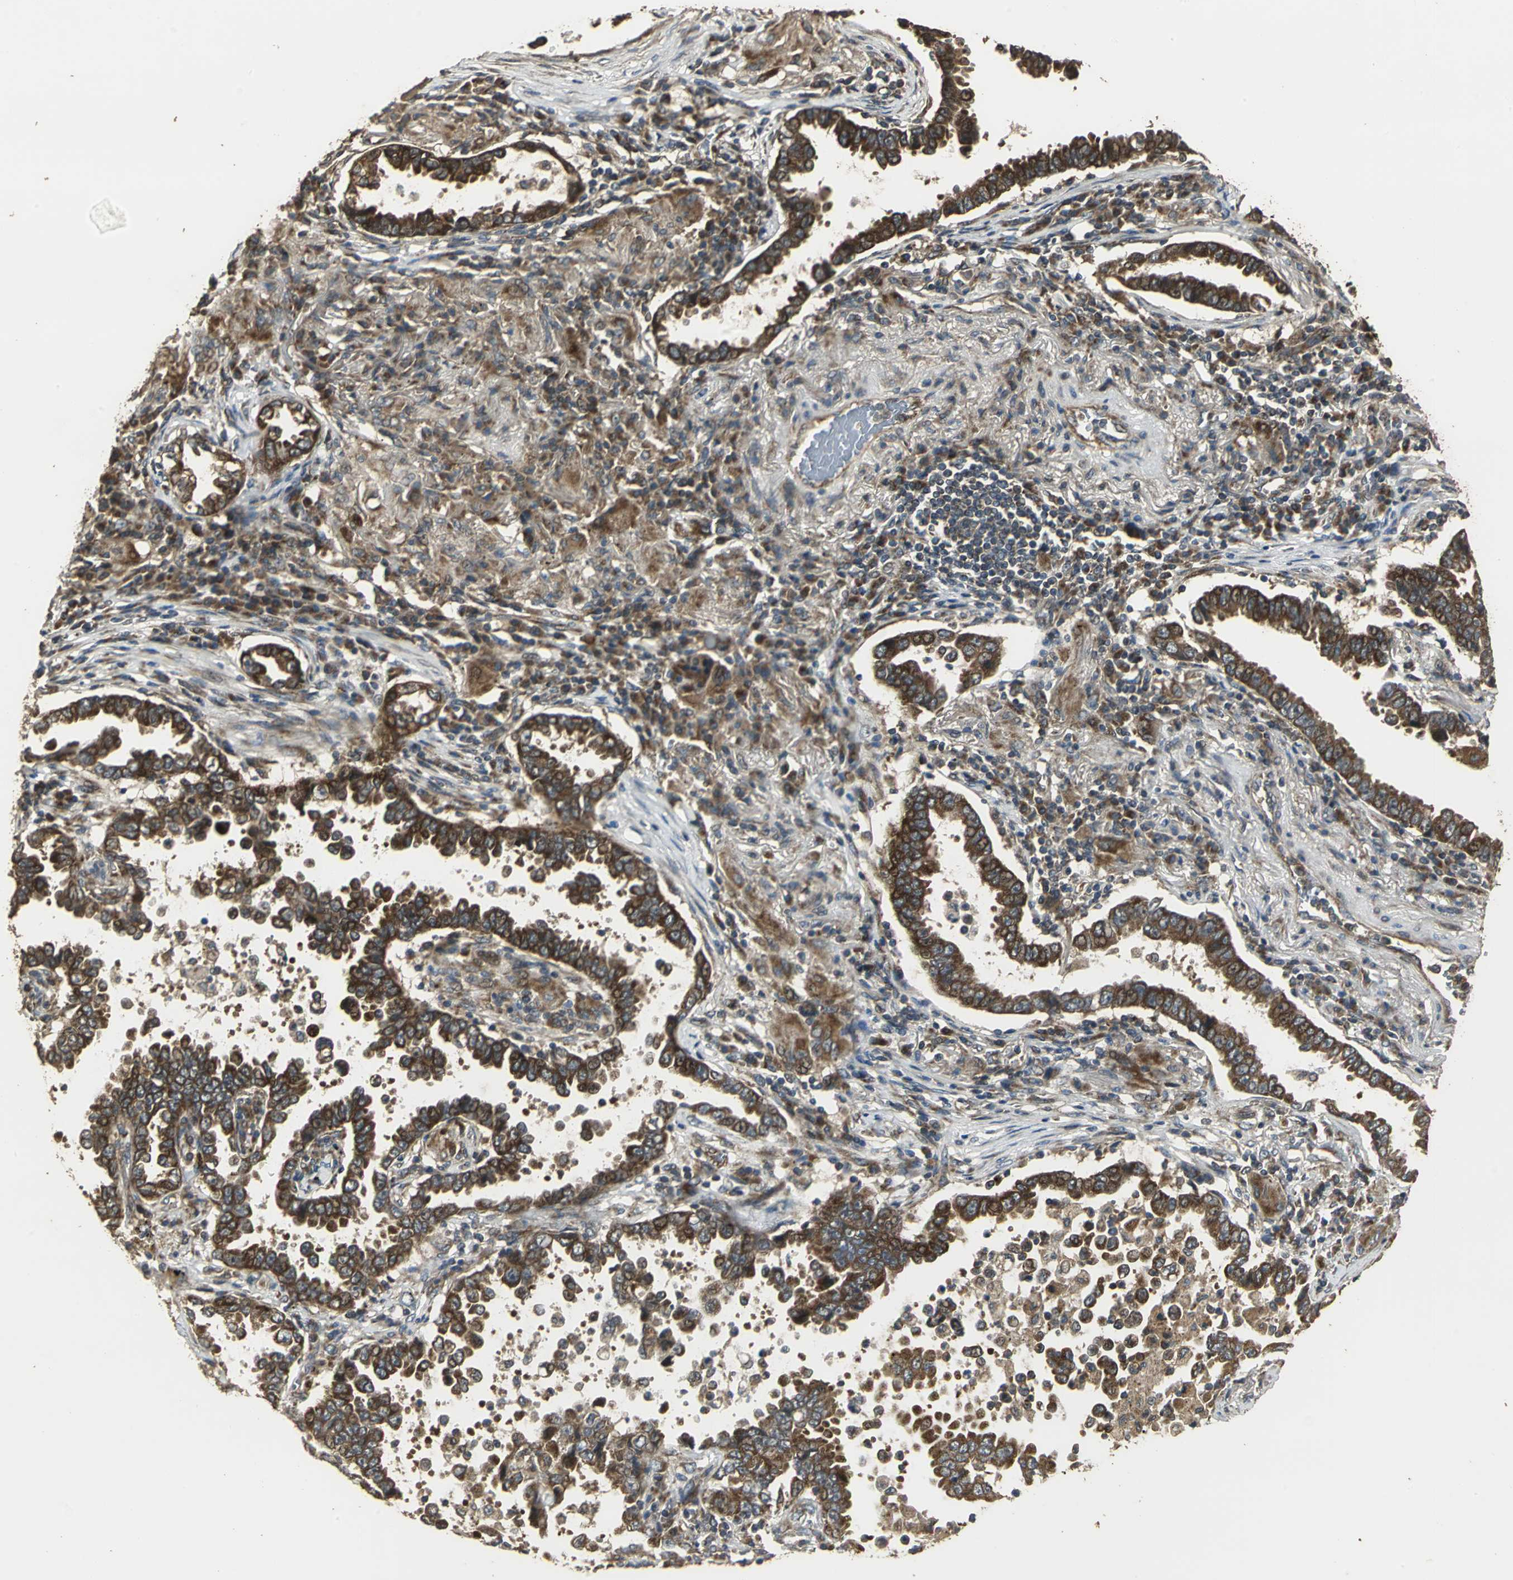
{"staining": {"intensity": "strong", "quantity": ">75%", "location": "cytoplasmic/membranous"}, "tissue": "lung cancer", "cell_type": "Tumor cells", "image_type": "cancer", "snomed": [{"axis": "morphology", "description": "Normal tissue, NOS"}, {"axis": "morphology", "description": "Inflammation, NOS"}, {"axis": "morphology", "description": "Adenocarcinoma, NOS"}, {"axis": "topography", "description": "Lung"}], "caption": "Adenocarcinoma (lung) tissue shows strong cytoplasmic/membranous staining in approximately >75% of tumor cells, visualized by immunohistochemistry.", "gene": "KANK1", "patient": {"sex": "female", "age": 64}}